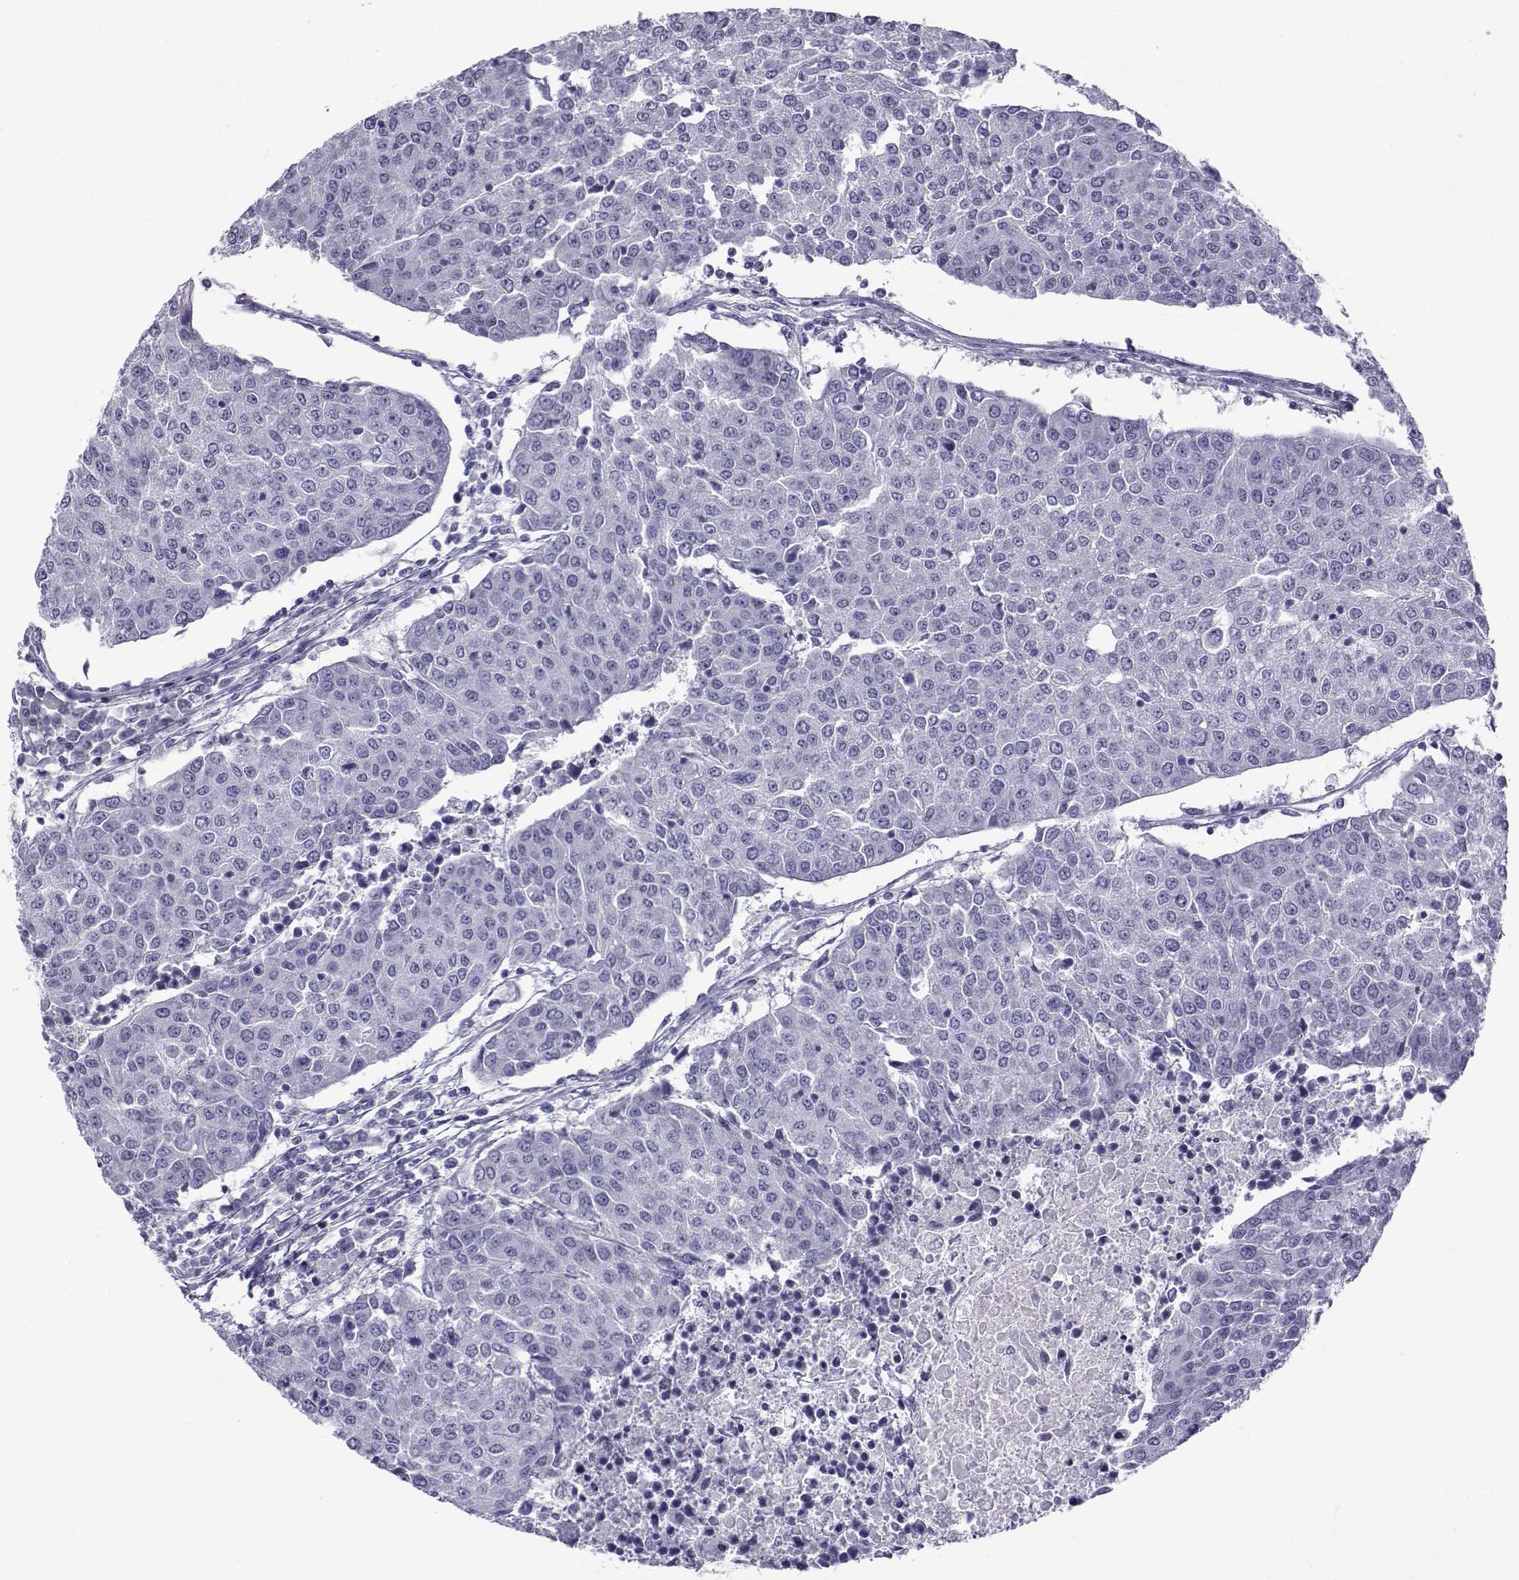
{"staining": {"intensity": "negative", "quantity": "none", "location": "none"}, "tissue": "urothelial cancer", "cell_type": "Tumor cells", "image_type": "cancer", "snomed": [{"axis": "morphology", "description": "Urothelial carcinoma, High grade"}, {"axis": "topography", "description": "Urinary bladder"}], "caption": "The micrograph reveals no staining of tumor cells in urothelial cancer. Brightfield microscopy of IHC stained with DAB (brown) and hematoxylin (blue), captured at high magnification.", "gene": "ACTL7A", "patient": {"sex": "female", "age": 85}}